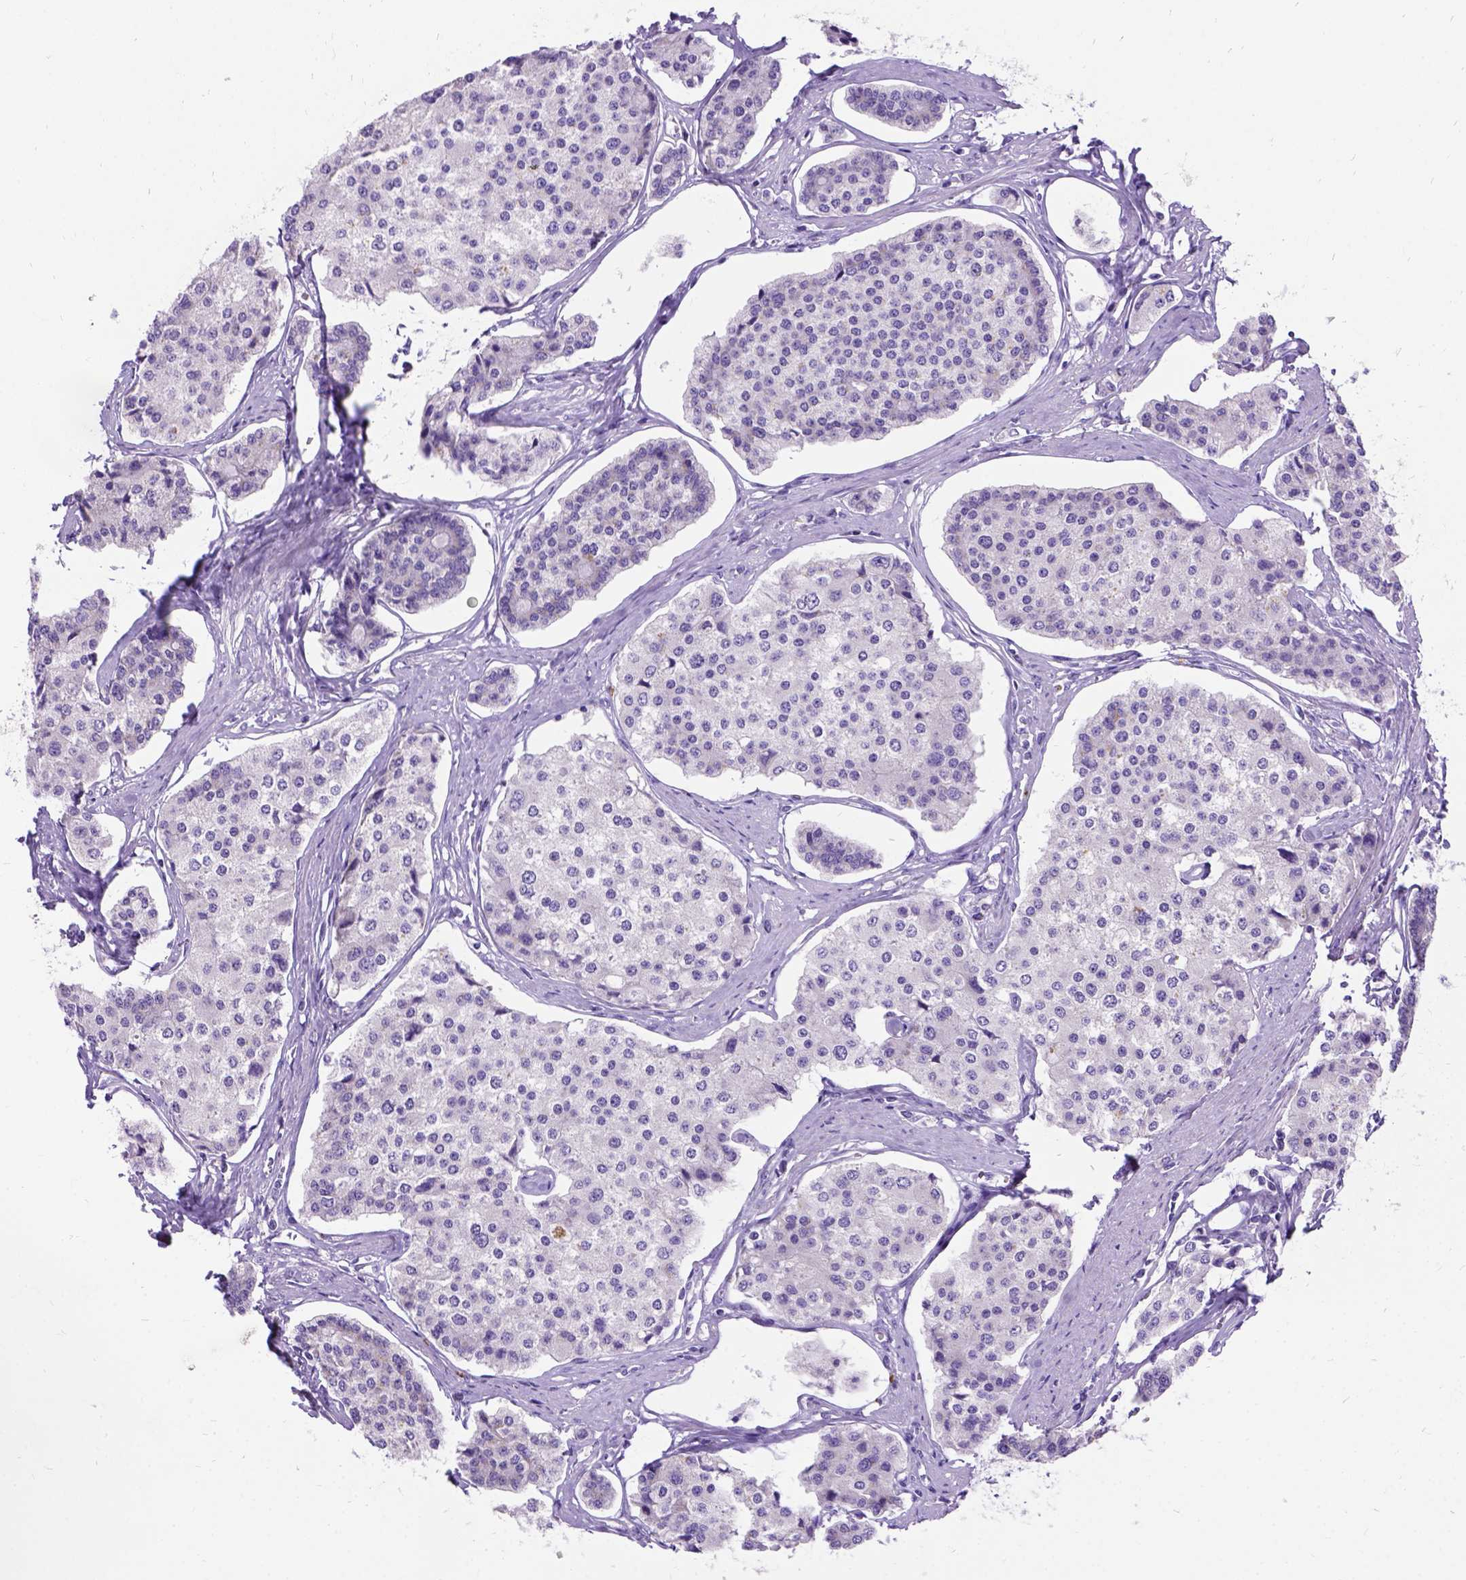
{"staining": {"intensity": "negative", "quantity": "none", "location": "none"}, "tissue": "carcinoid", "cell_type": "Tumor cells", "image_type": "cancer", "snomed": [{"axis": "morphology", "description": "Carcinoid, malignant, NOS"}, {"axis": "topography", "description": "Small intestine"}], "caption": "Human malignant carcinoid stained for a protein using immunohistochemistry demonstrates no staining in tumor cells.", "gene": "CFAP54", "patient": {"sex": "female", "age": 65}}